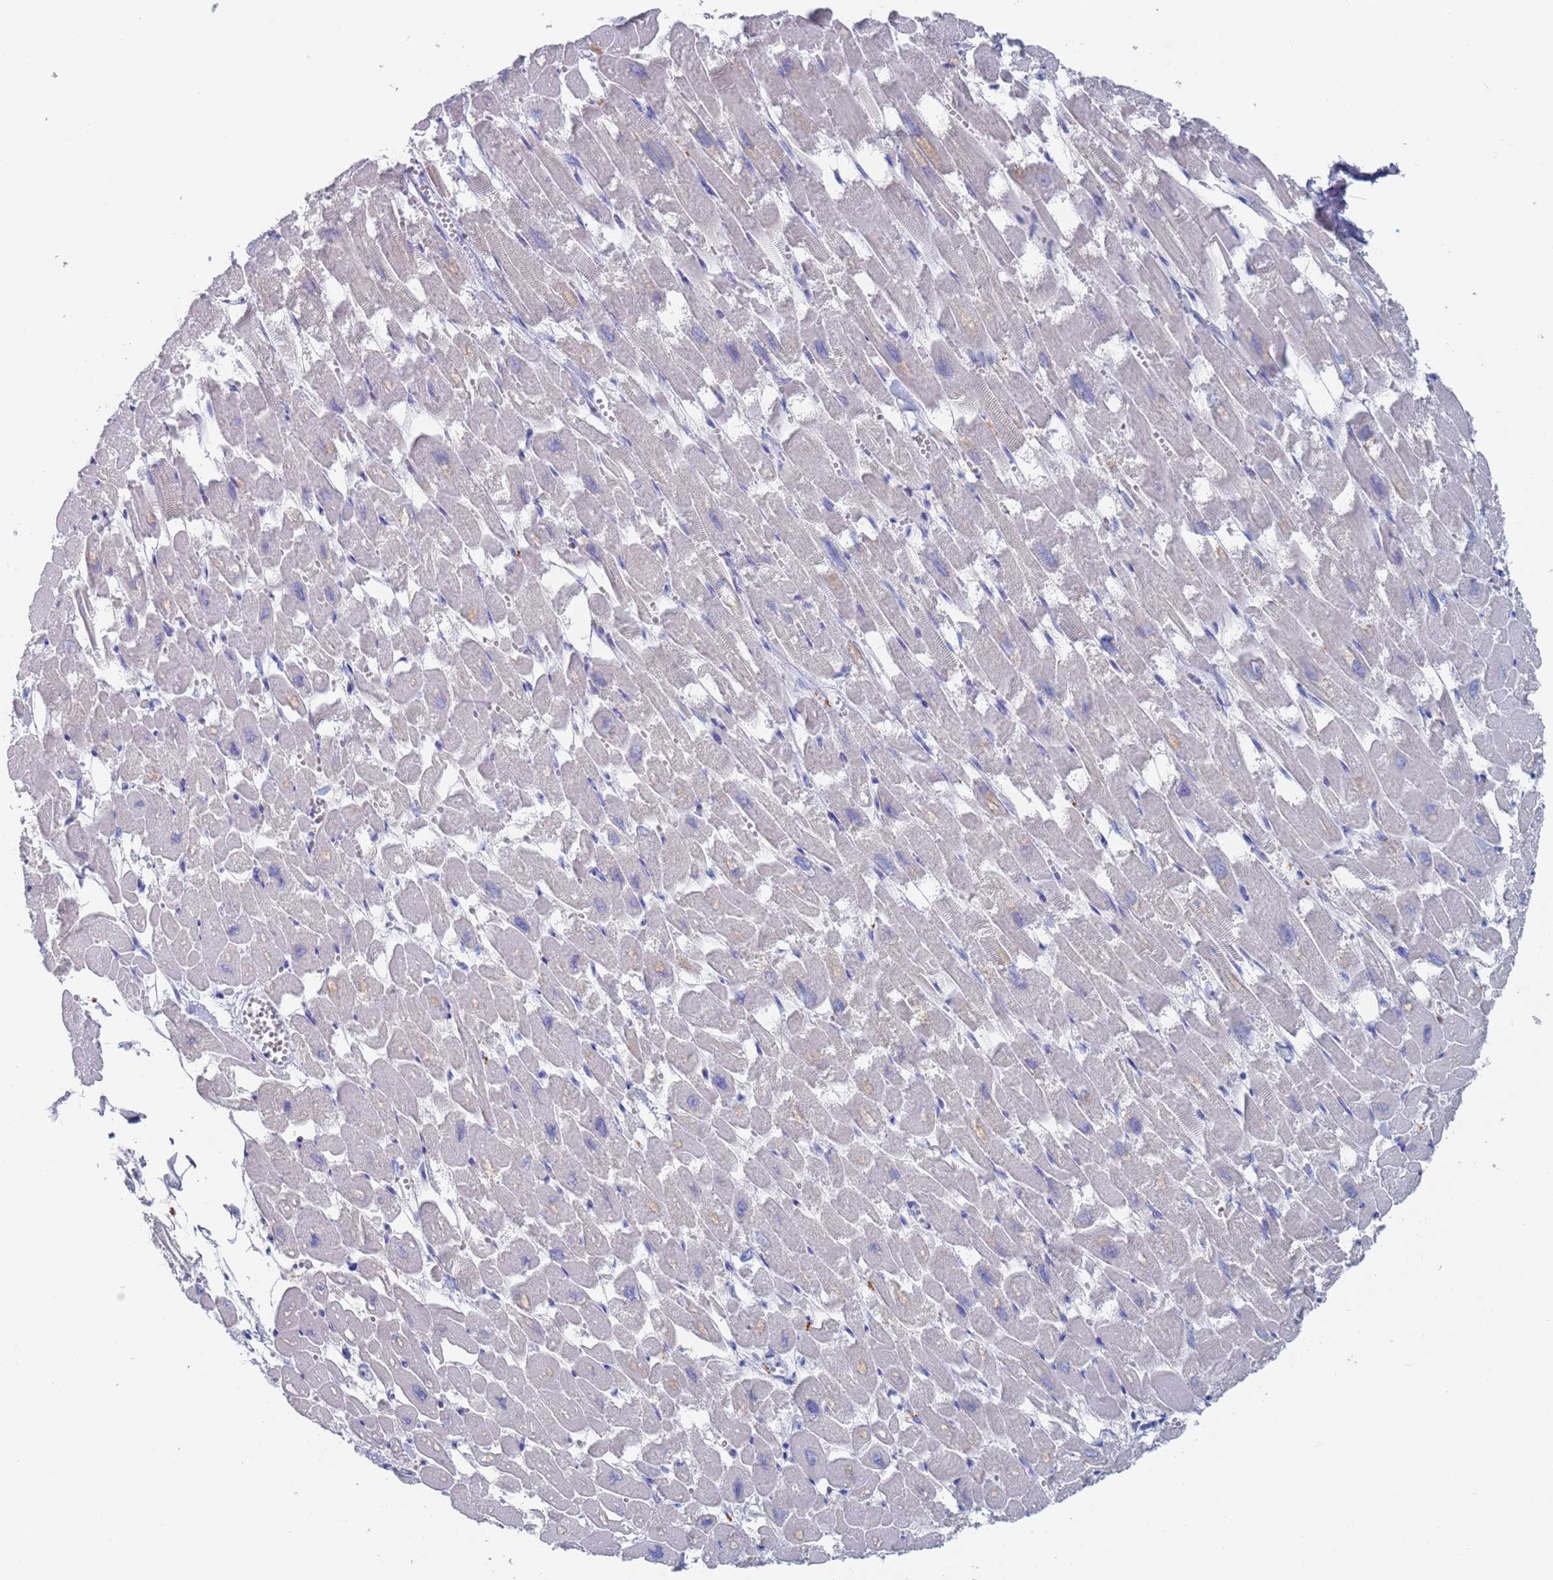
{"staining": {"intensity": "weak", "quantity": "<25%", "location": "cytoplasmic/membranous"}, "tissue": "heart muscle", "cell_type": "Cardiomyocytes", "image_type": "normal", "snomed": [{"axis": "morphology", "description": "Normal tissue, NOS"}, {"axis": "topography", "description": "Heart"}], "caption": "Micrograph shows no protein staining in cardiomyocytes of normal heart muscle. Brightfield microscopy of immunohistochemistry (IHC) stained with DAB (brown) and hematoxylin (blue), captured at high magnification.", "gene": "FUCA1", "patient": {"sex": "male", "age": 54}}